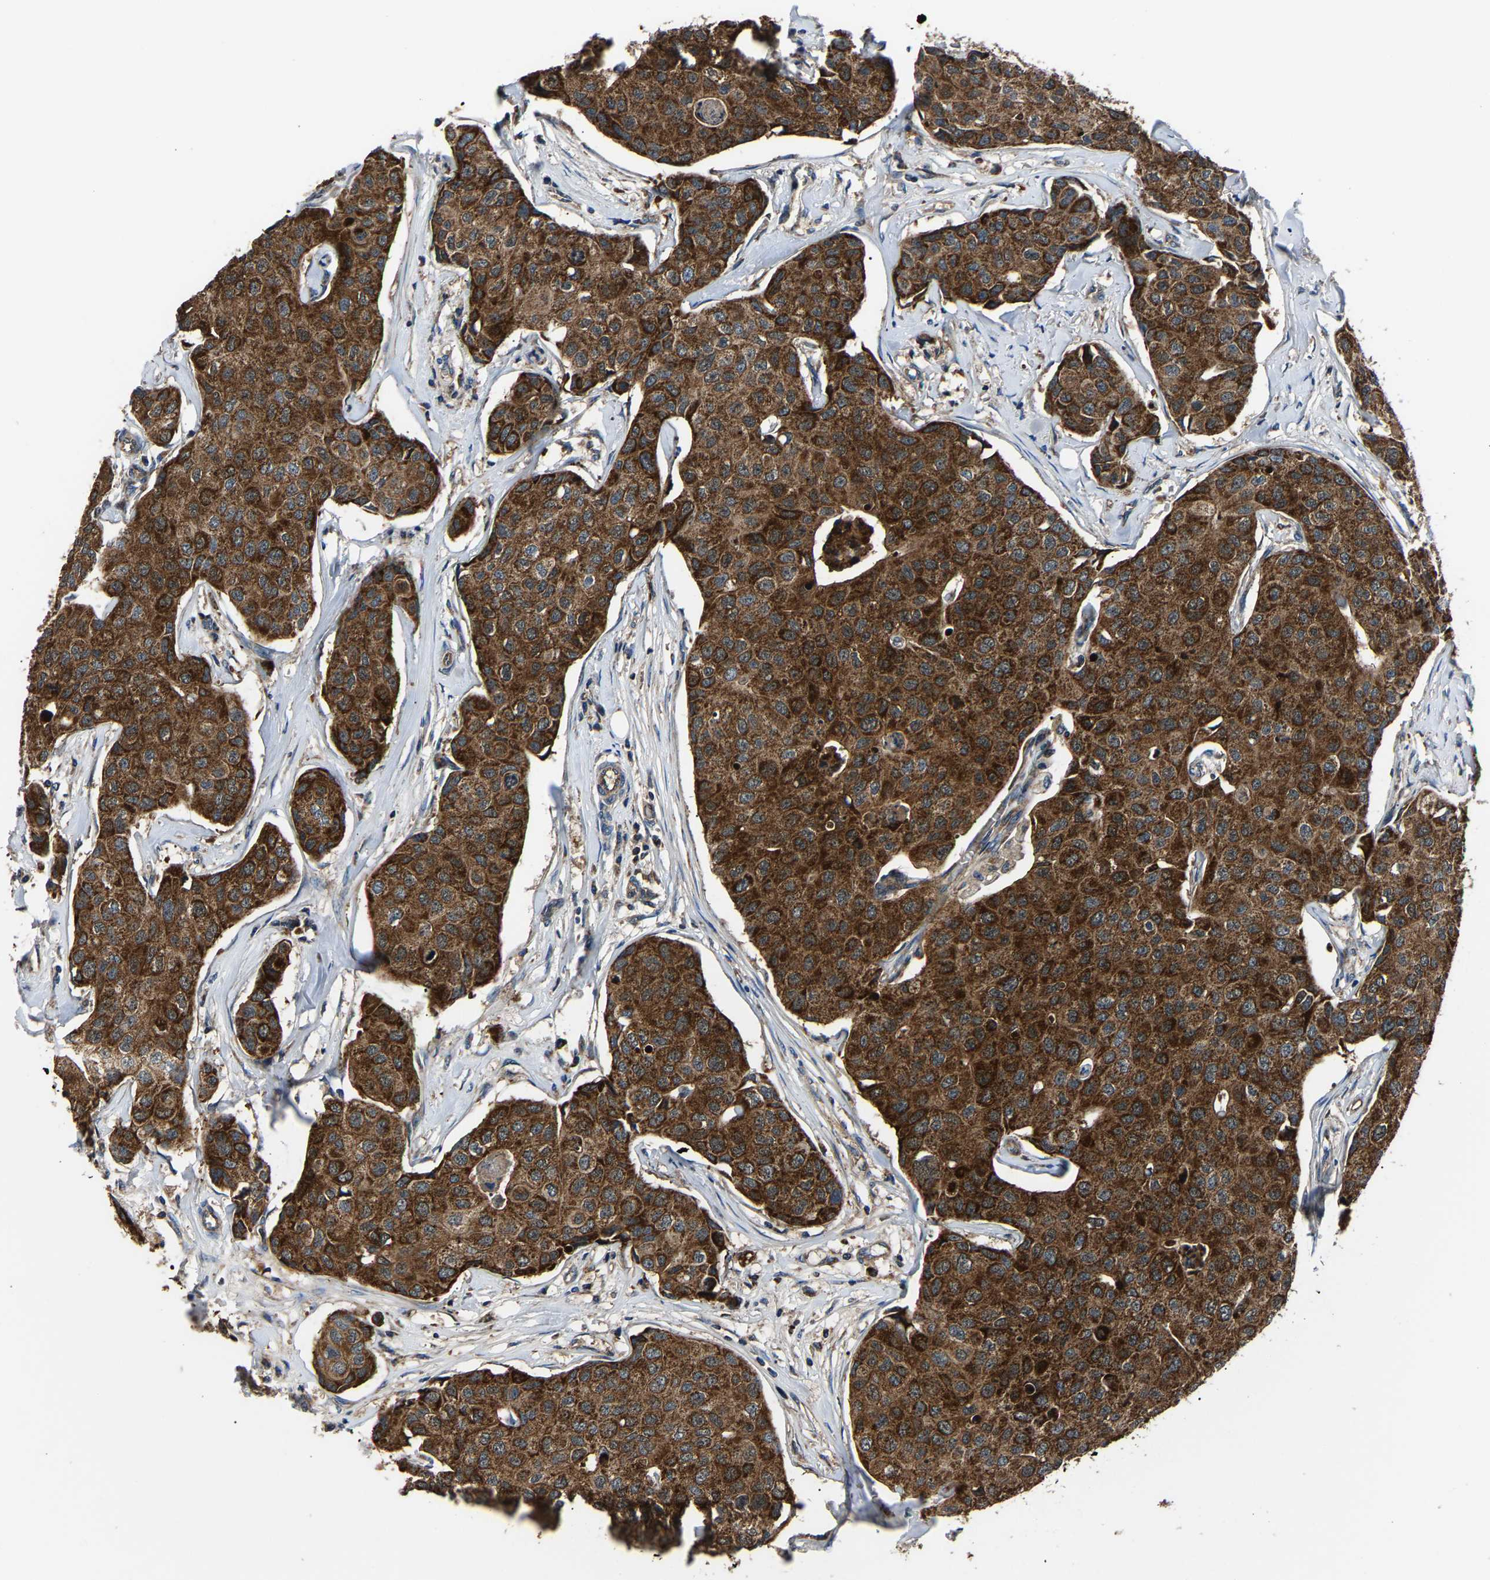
{"staining": {"intensity": "strong", "quantity": ">75%", "location": "cytoplasmic/membranous"}, "tissue": "breast cancer", "cell_type": "Tumor cells", "image_type": "cancer", "snomed": [{"axis": "morphology", "description": "Duct carcinoma"}, {"axis": "topography", "description": "Breast"}], "caption": "Invasive ductal carcinoma (breast) stained for a protein reveals strong cytoplasmic/membranous positivity in tumor cells.", "gene": "GGCT", "patient": {"sex": "female", "age": 80}}